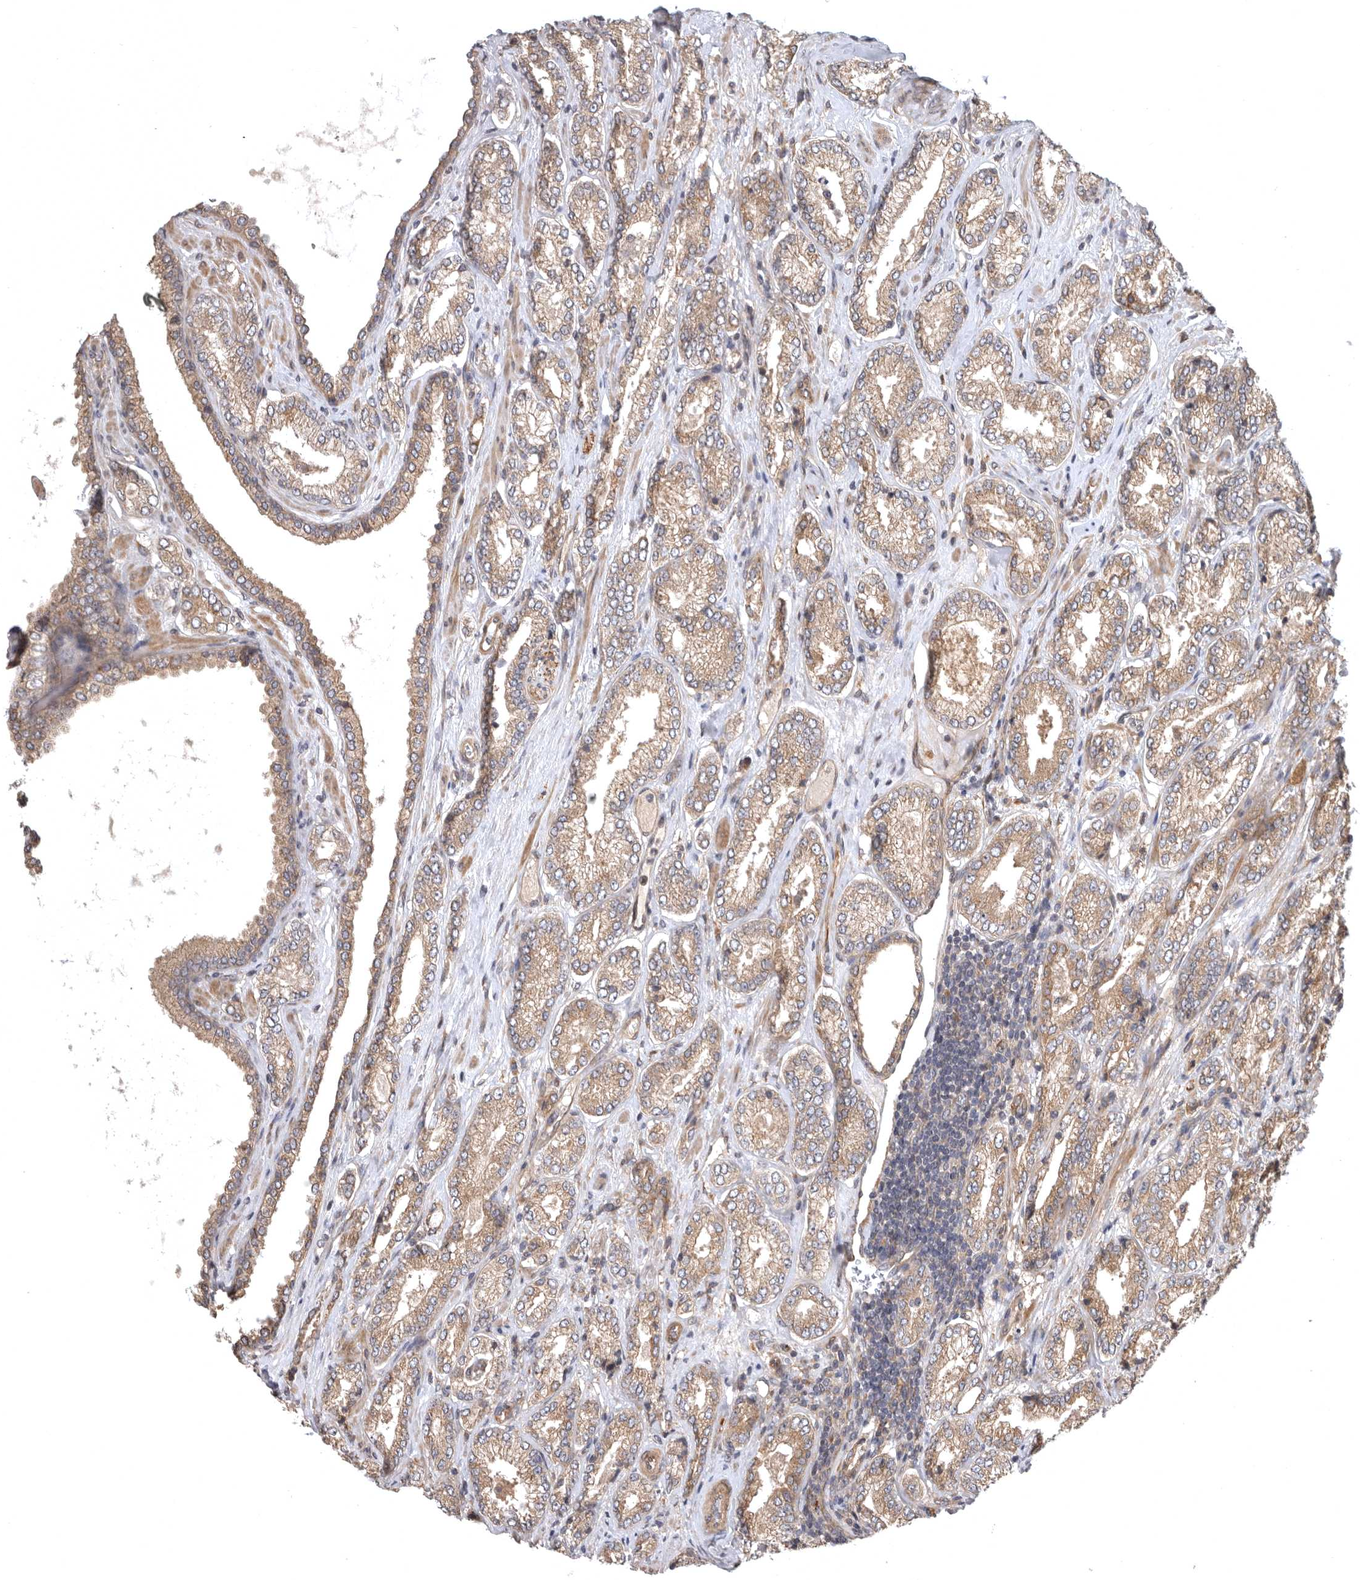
{"staining": {"intensity": "moderate", "quantity": ">75%", "location": "cytoplasmic/membranous"}, "tissue": "prostate cancer", "cell_type": "Tumor cells", "image_type": "cancer", "snomed": [{"axis": "morphology", "description": "Adenocarcinoma, Low grade"}, {"axis": "topography", "description": "Prostate"}], "caption": "A micrograph showing moderate cytoplasmic/membranous expression in about >75% of tumor cells in prostate low-grade adenocarcinoma, as visualized by brown immunohistochemical staining.", "gene": "CUEDC1", "patient": {"sex": "male", "age": 62}}